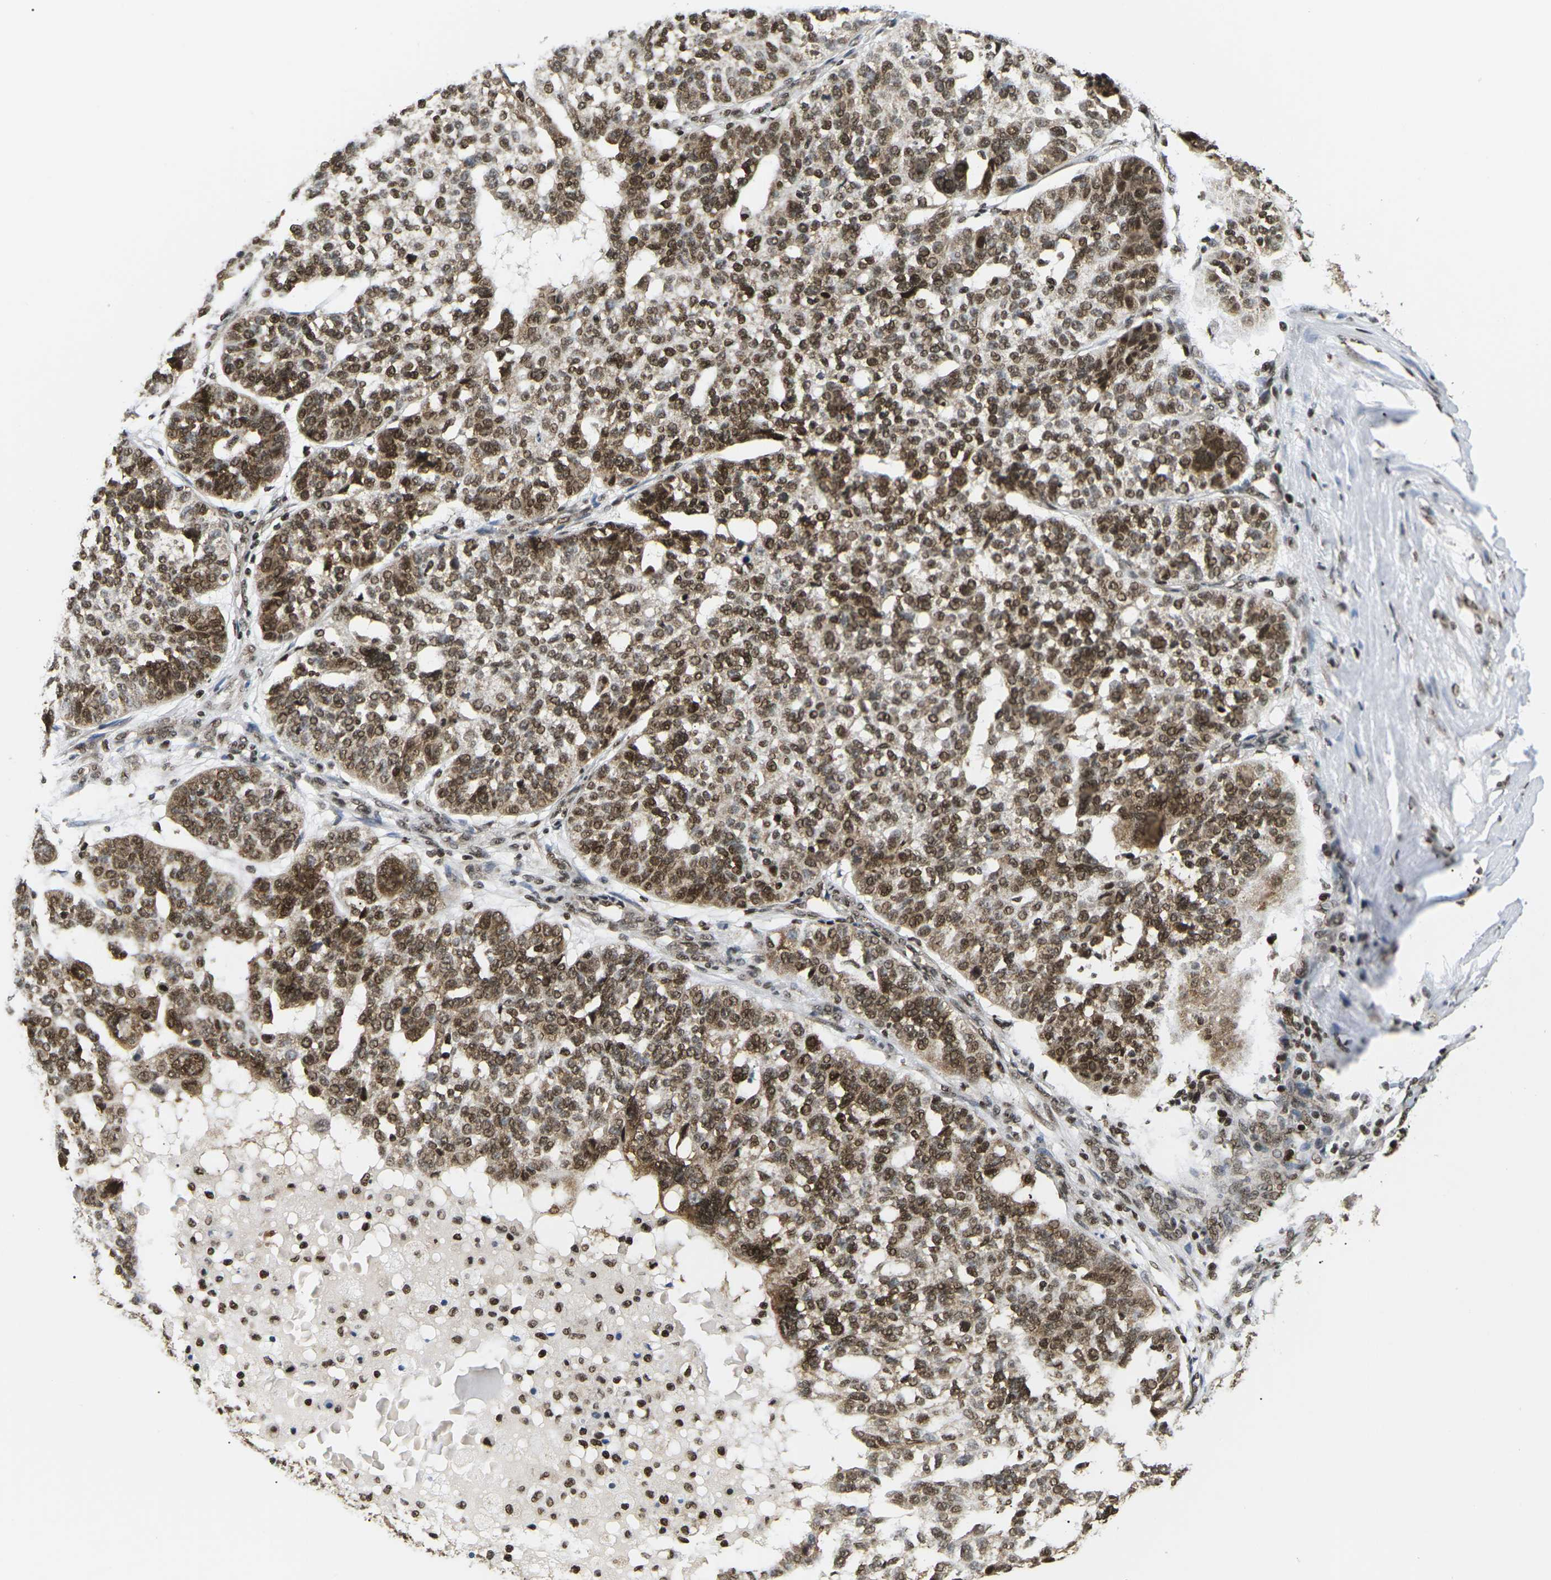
{"staining": {"intensity": "moderate", "quantity": ">75%", "location": "cytoplasmic/membranous,nuclear"}, "tissue": "ovarian cancer", "cell_type": "Tumor cells", "image_type": "cancer", "snomed": [{"axis": "morphology", "description": "Cystadenocarcinoma, serous, NOS"}, {"axis": "topography", "description": "Ovary"}], "caption": "A high-resolution histopathology image shows immunohistochemistry staining of ovarian serous cystadenocarcinoma, which demonstrates moderate cytoplasmic/membranous and nuclear expression in approximately >75% of tumor cells.", "gene": "CELF1", "patient": {"sex": "female", "age": 59}}